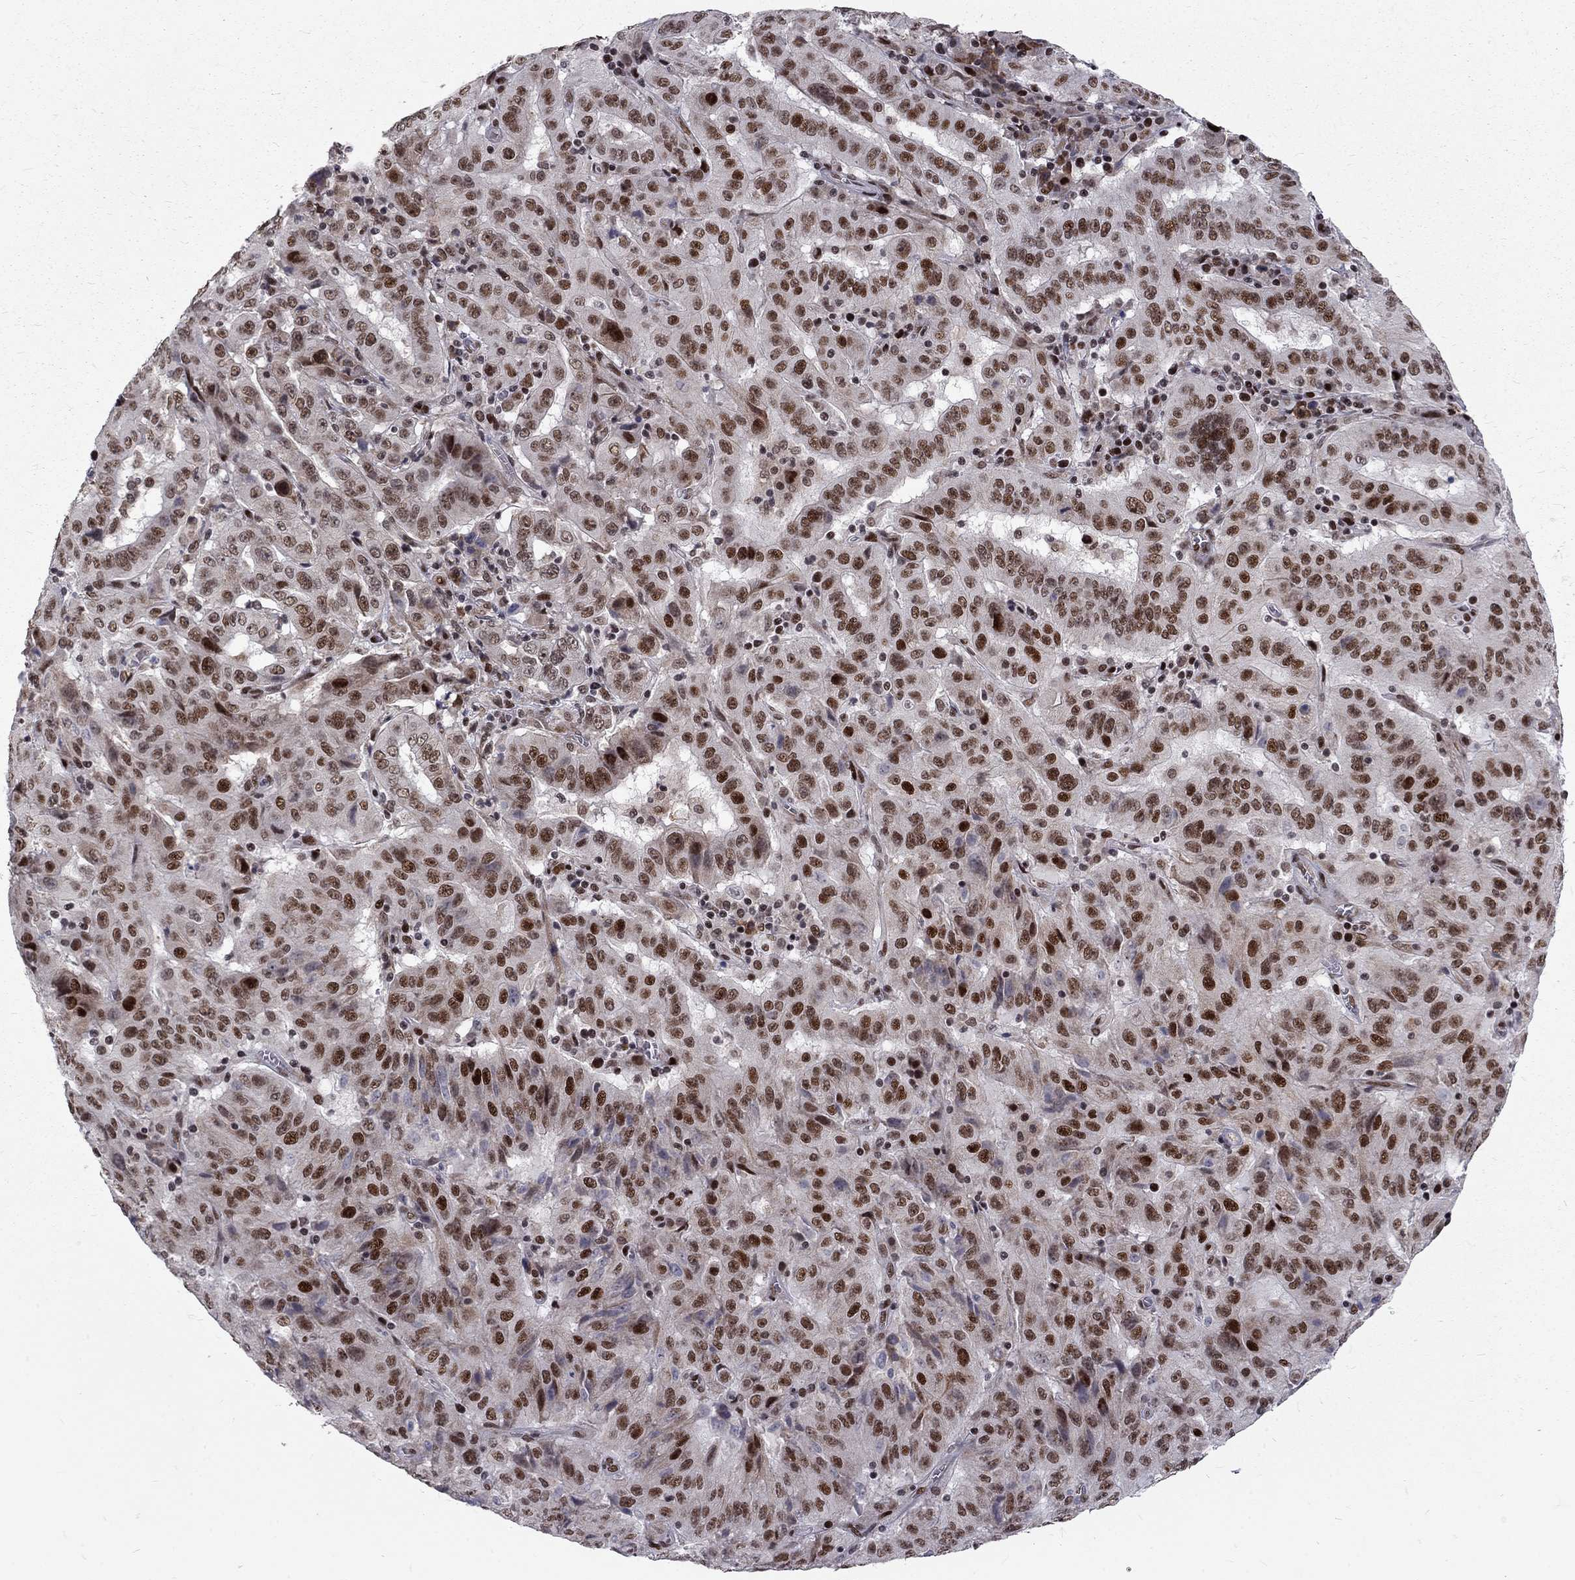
{"staining": {"intensity": "strong", "quantity": ">75%", "location": "nuclear"}, "tissue": "pancreatic cancer", "cell_type": "Tumor cells", "image_type": "cancer", "snomed": [{"axis": "morphology", "description": "Adenocarcinoma, NOS"}, {"axis": "topography", "description": "Pancreas"}], "caption": "Protein analysis of adenocarcinoma (pancreatic) tissue displays strong nuclear positivity in approximately >75% of tumor cells. Using DAB (3,3'-diaminobenzidine) (brown) and hematoxylin (blue) stains, captured at high magnification using brightfield microscopy.", "gene": "TCEAL1", "patient": {"sex": "male", "age": 63}}